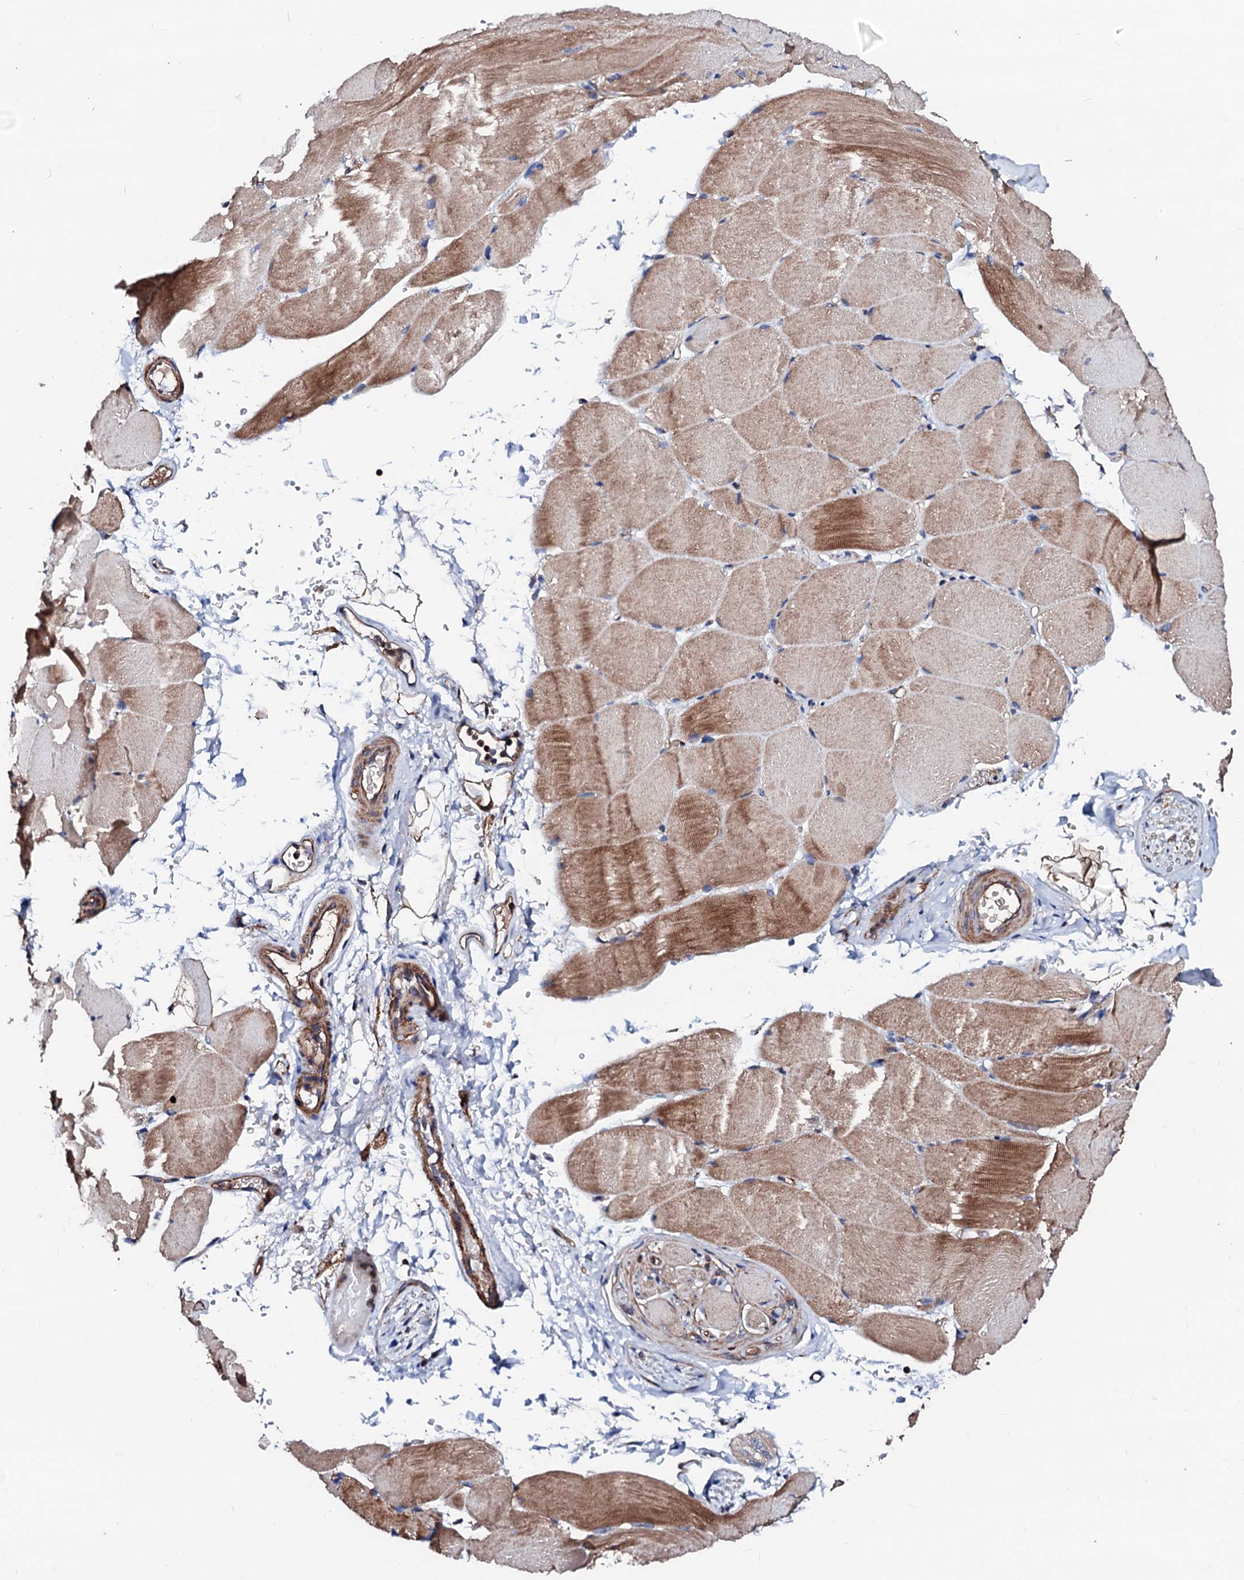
{"staining": {"intensity": "moderate", "quantity": "25%-75%", "location": "cytoplasmic/membranous"}, "tissue": "skeletal muscle", "cell_type": "Myocytes", "image_type": "normal", "snomed": [{"axis": "morphology", "description": "Normal tissue, NOS"}, {"axis": "topography", "description": "Skeletal muscle"}, {"axis": "topography", "description": "Parathyroid gland"}], "caption": "Skeletal muscle stained with DAB immunohistochemistry (IHC) displays medium levels of moderate cytoplasmic/membranous staining in about 25%-75% of myocytes.", "gene": "TBCEL", "patient": {"sex": "female", "age": 37}}